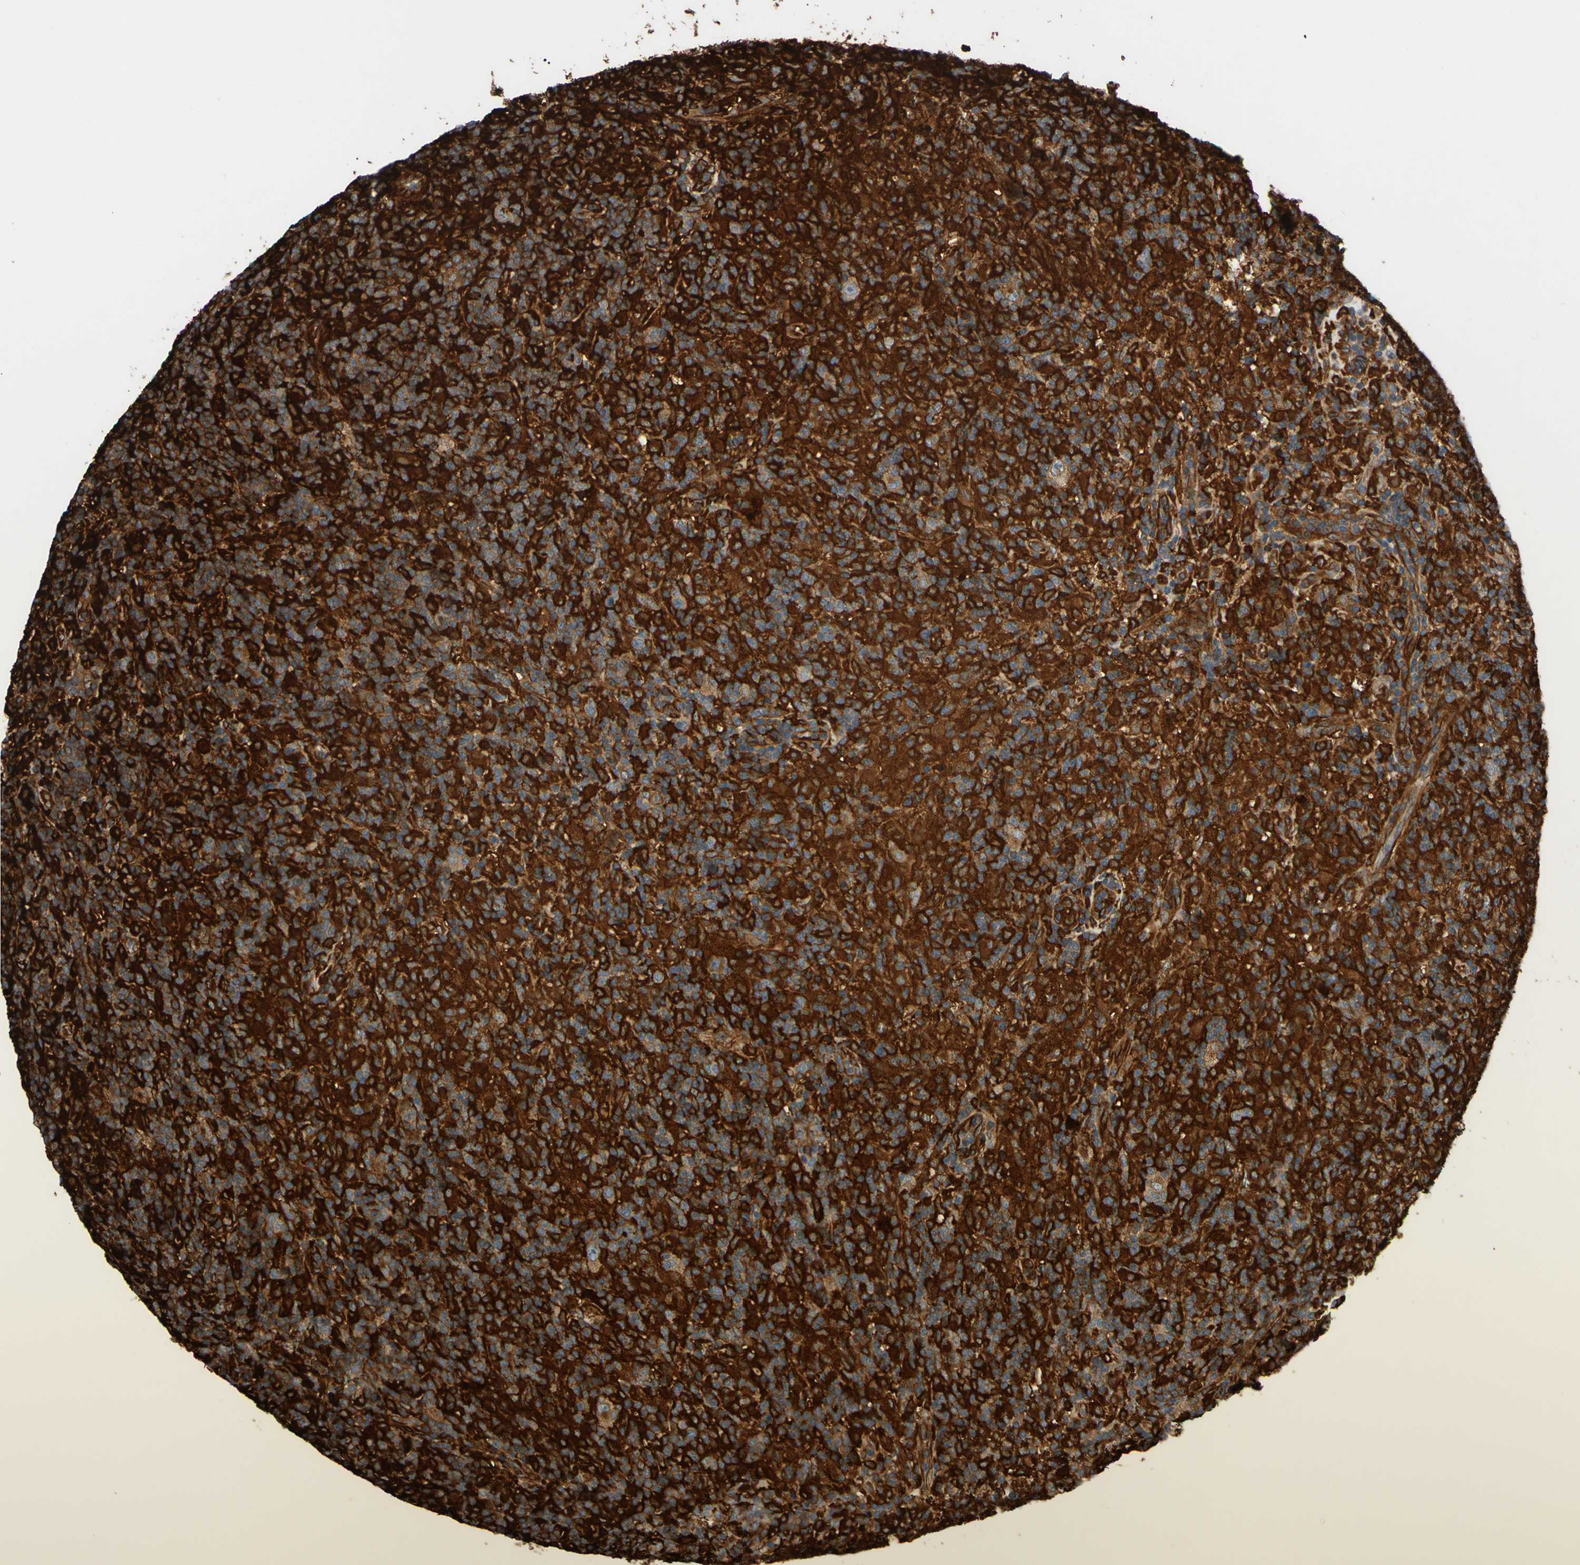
{"staining": {"intensity": "moderate", "quantity": ">75%", "location": "cytoplasmic/membranous"}, "tissue": "lymphoma", "cell_type": "Tumor cells", "image_type": "cancer", "snomed": [{"axis": "morphology", "description": "Hodgkin's disease, NOS"}, {"axis": "topography", "description": "Lymph node"}], "caption": "A brown stain highlights moderate cytoplasmic/membranous expression of a protein in Hodgkin's disease tumor cells. (brown staining indicates protein expression, while blue staining denotes nuclei).", "gene": "SPTLC1", "patient": {"sex": "male", "age": 70}}